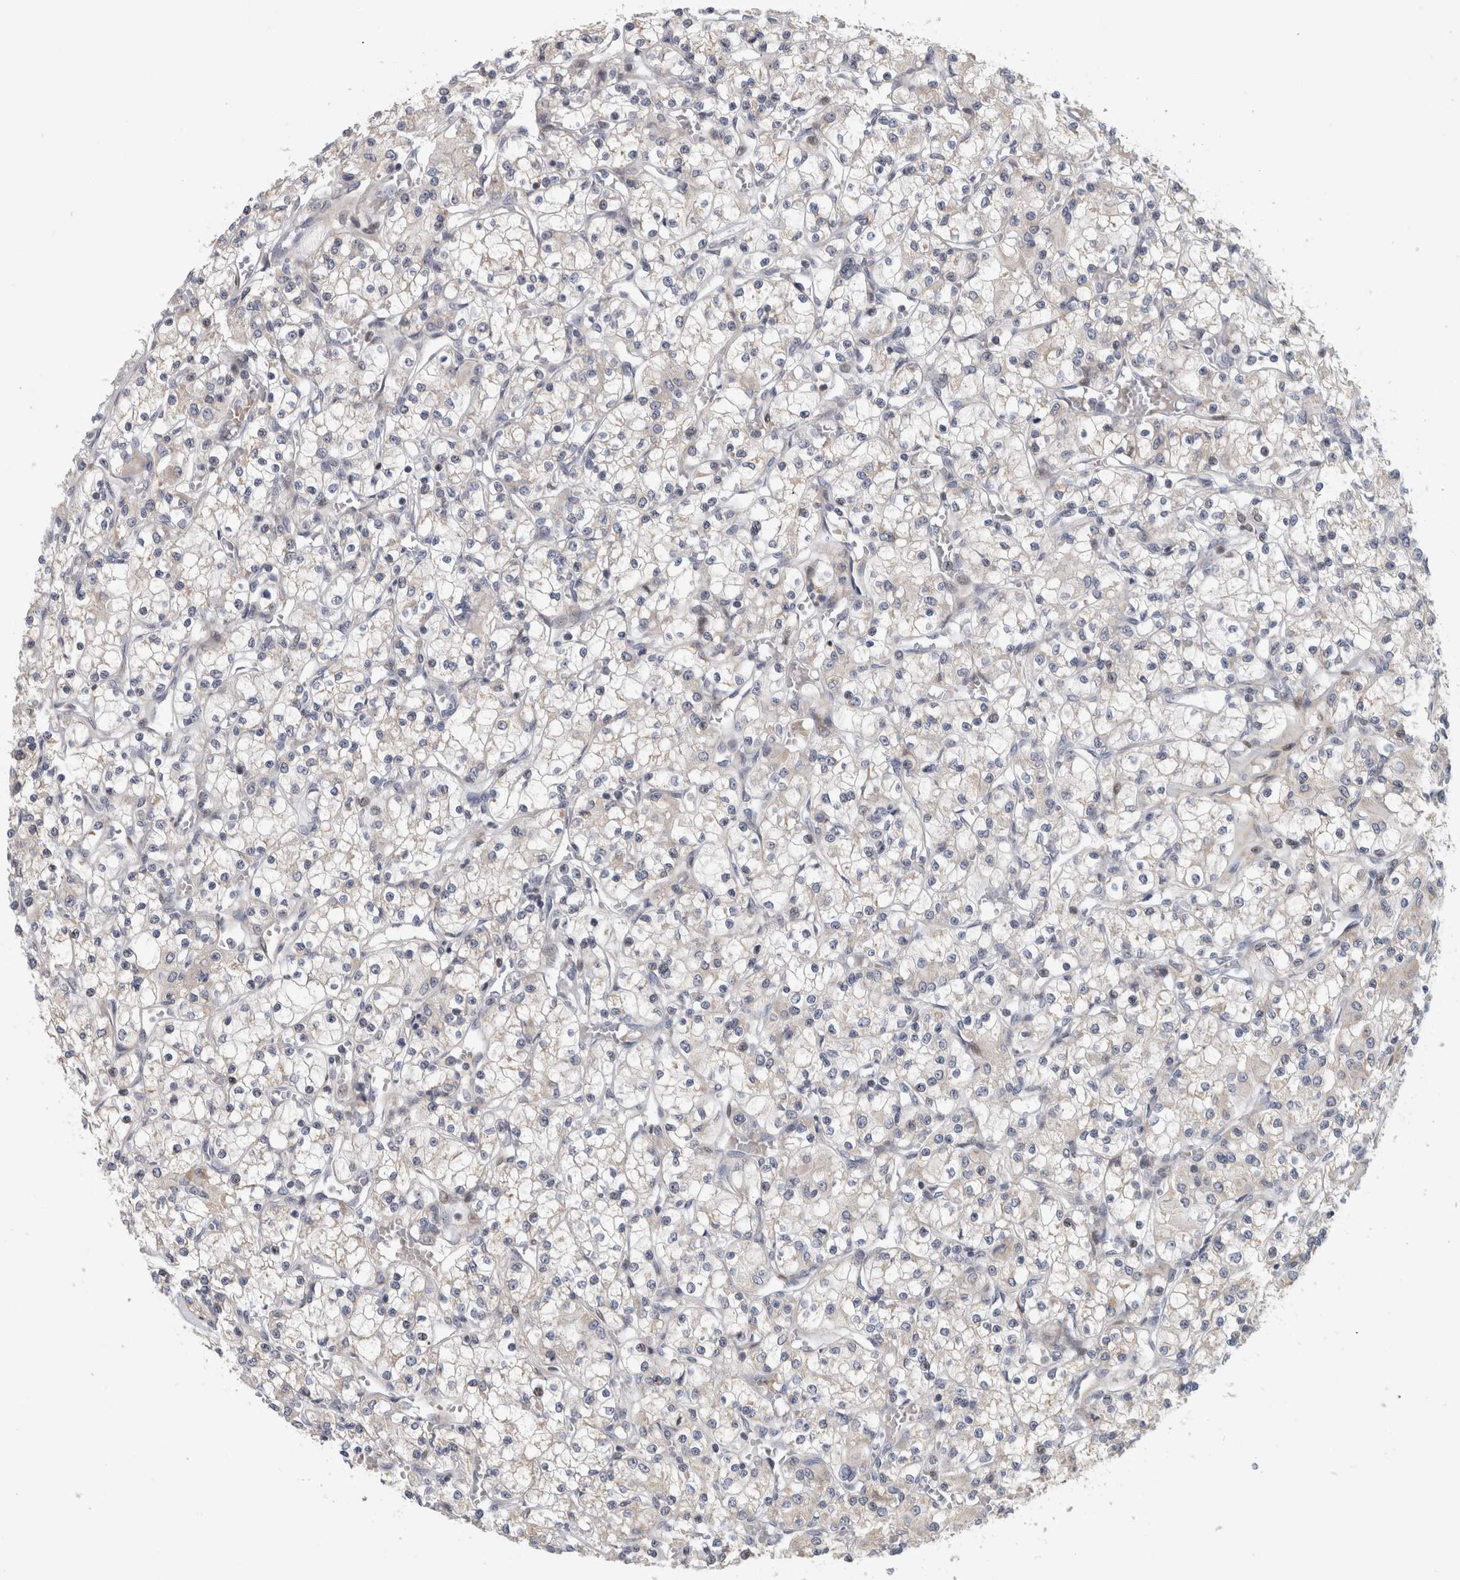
{"staining": {"intensity": "negative", "quantity": "none", "location": "none"}, "tissue": "renal cancer", "cell_type": "Tumor cells", "image_type": "cancer", "snomed": [{"axis": "morphology", "description": "Adenocarcinoma, NOS"}, {"axis": "topography", "description": "Kidney"}], "caption": "Tumor cells show no significant expression in renal cancer.", "gene": "RBM48", "patient": {"sex": "female", "age": 59}}